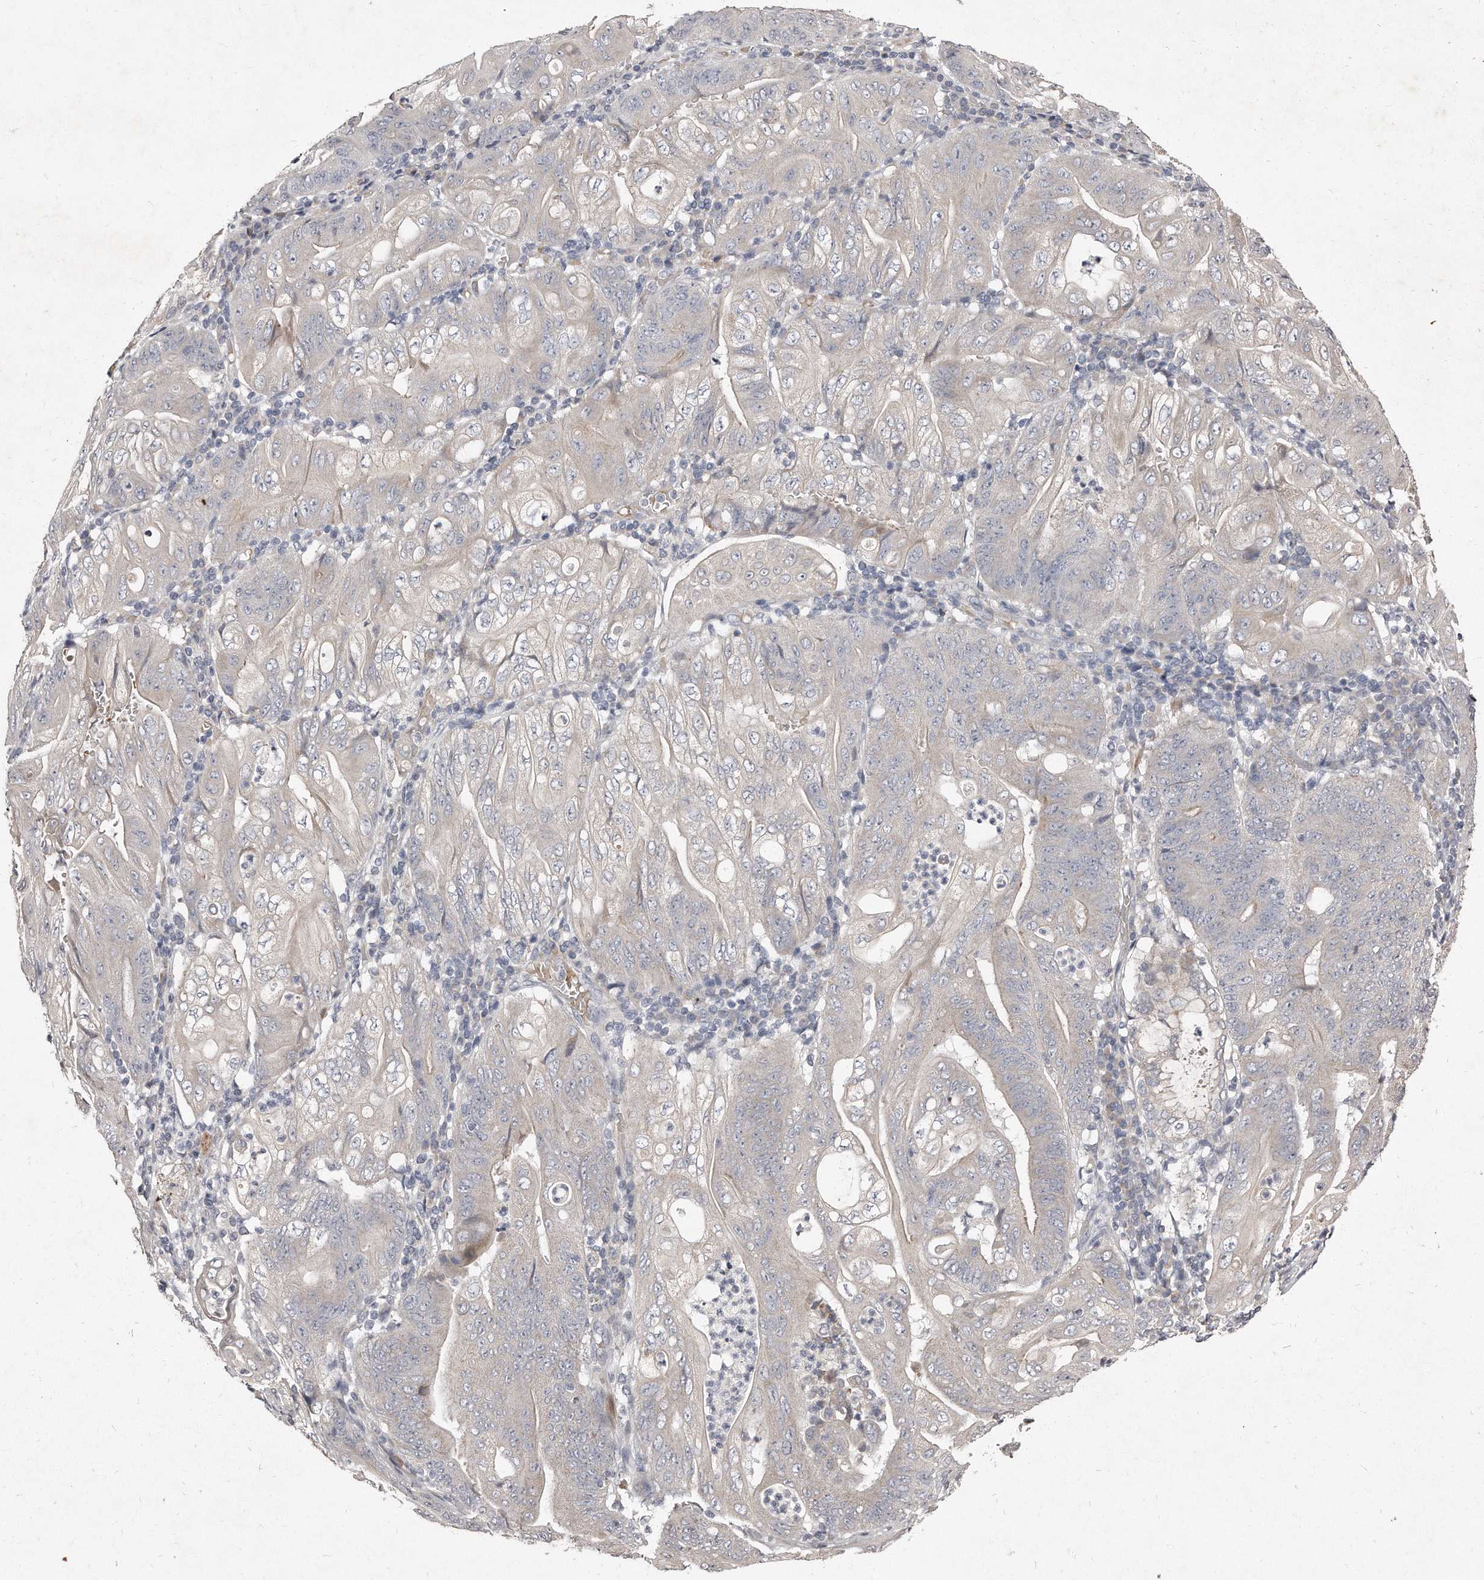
{"staining": {"intensity": "negative", "quantity": "none", "location": "none"}, "tissue": "stomach cancer", "cell_type": "Tumor cells", "image_type": "cancer", "snomed": [{"axis": "morphology", "description": "Adenocarcinoma, NOS"}, {"axis": "topography", "description": "Stomach"}], "caption": "This image is of stomach cancer stained with immunohistochemistry to label a protein in brown with the nuclei are counter-stained blue. There is no expression in tumor cells.", "gene": "TECR", "patient": {"sex": "female", "age": 73}}